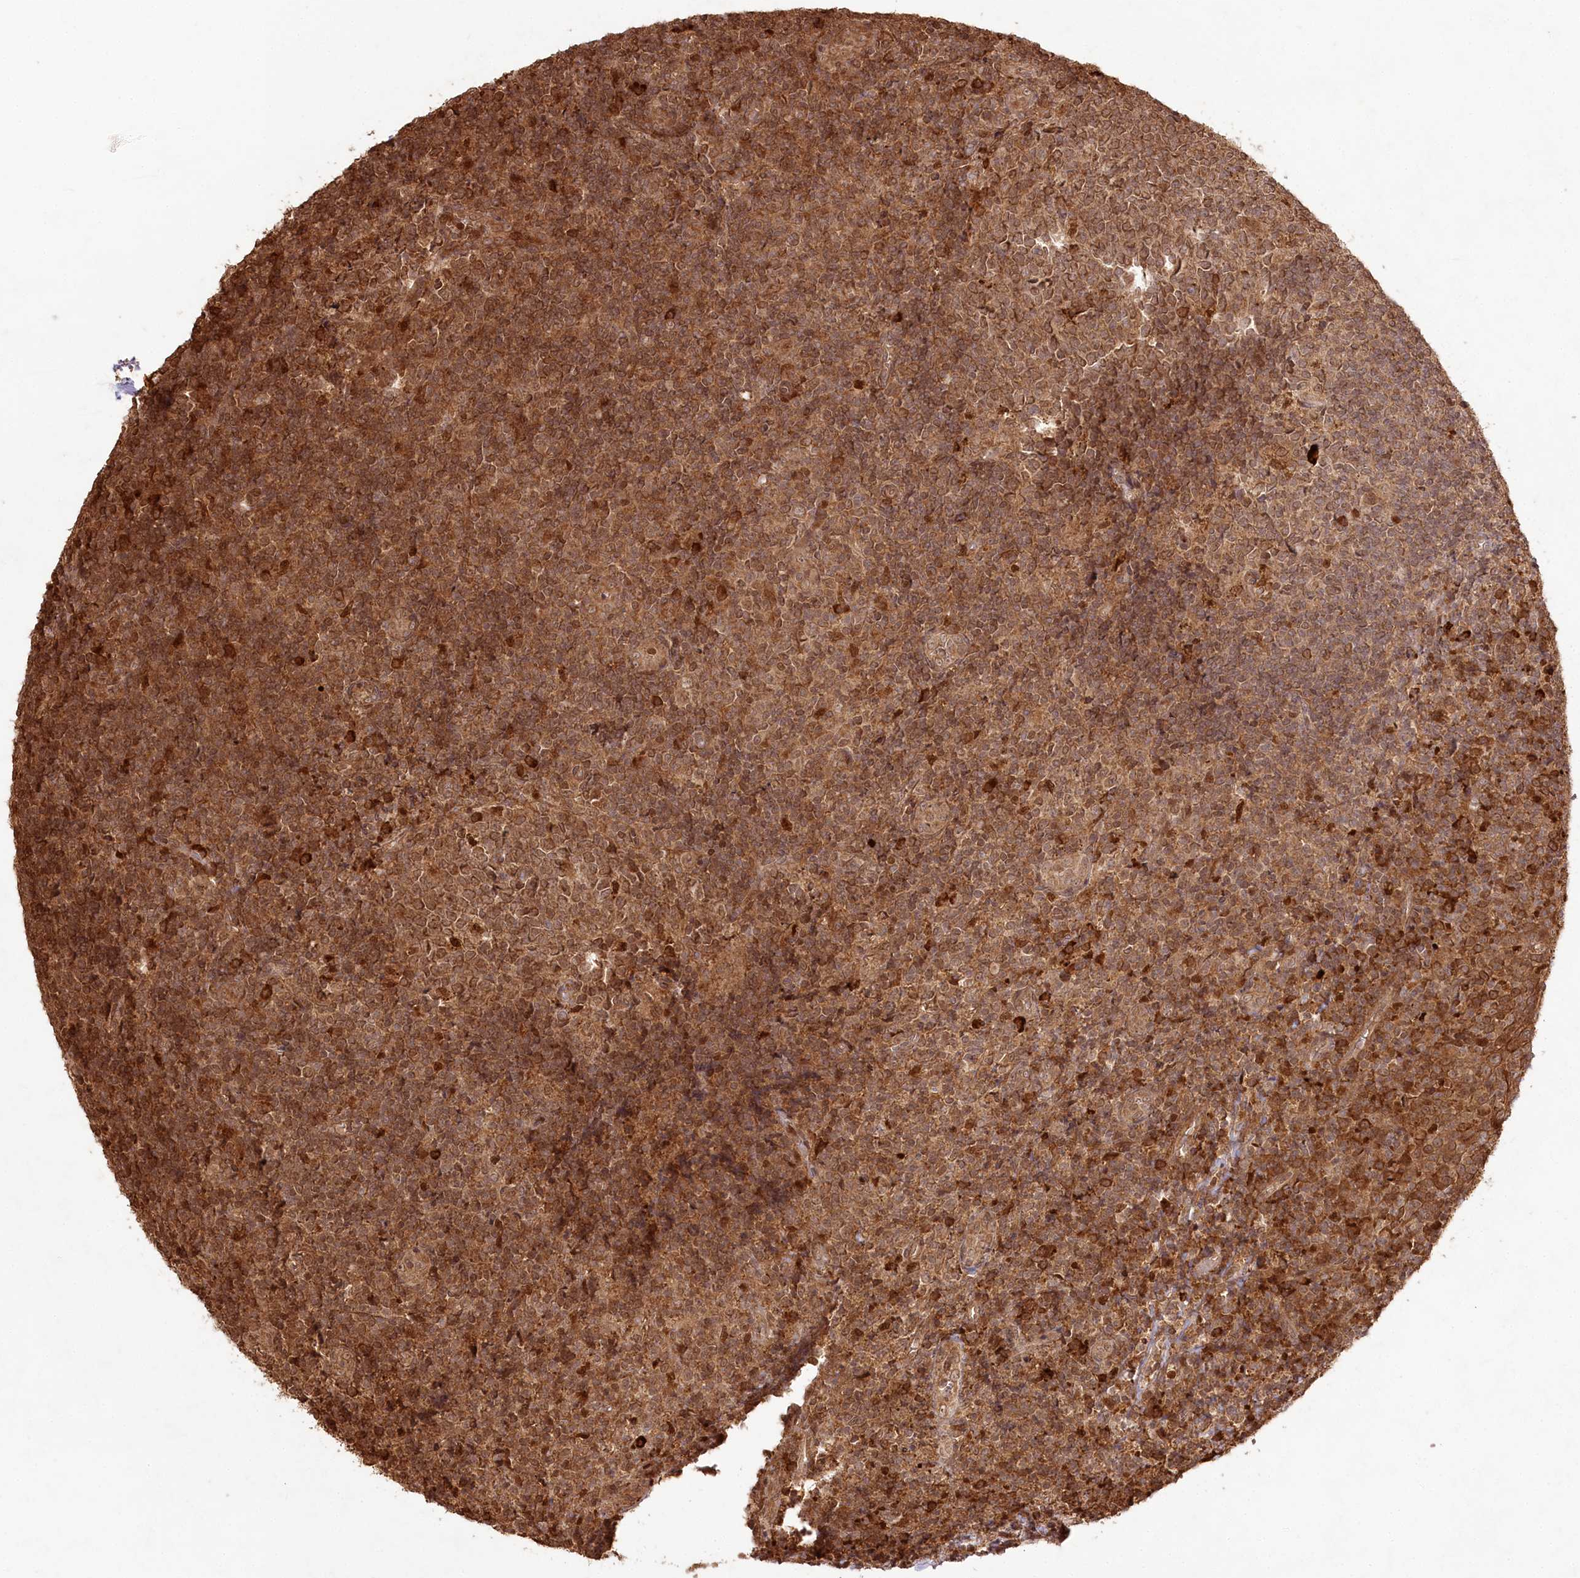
{"staining": {"intensity": "moderate", "quantity": ">75%", "location": "cytoplasmic/membranous,nuclear"}, "tissue": "tonsil", "cell_type": "Germinal center cells", "image_type": "normal", "snomed": [{"axis": "morphology", "description": "Normal tissue, NOS"}, {"axis": "topography", "description": "Tonsil"}], "caption": "Immunohistochemical staining of benign tonsil displays >75% levels of moderate cytoplasmic/membranous,nuclear protein staining in about >75% of germinal center cells. The protein of interest is stained brown, and the nuclei are stained in blue (DAB (3,3'-diaminobenzidine) IHC with brightfield microscopy, high magnification).", "gene": "ULK2", "patient": {"sex": "female", "age": 19}}